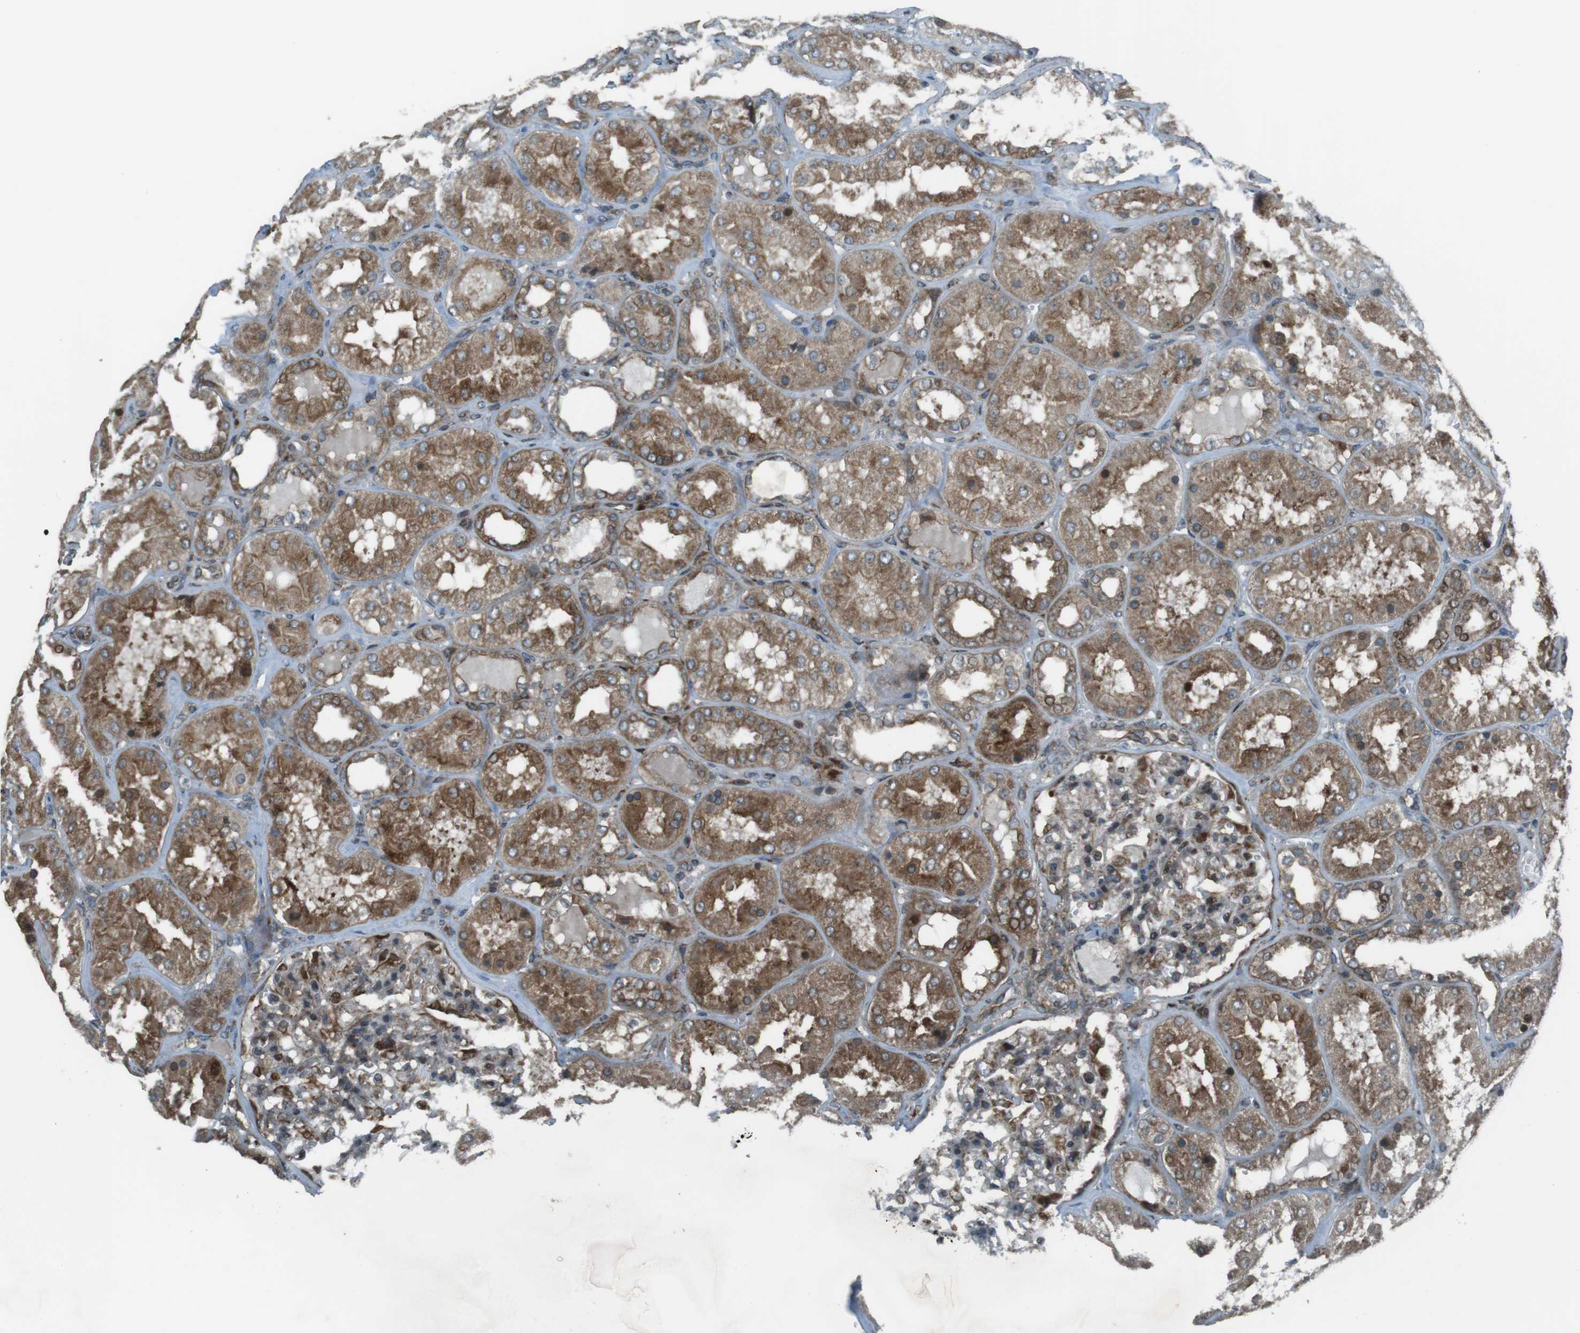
{"staining": {"intensity": "moderate", "quantity": "25%-75%", "location": "cytoplasmic/membranous"}, "tissue": "kidney", "cell_type": "Cells in glomeruli", "image_type": "normal", "snomed": [{"axis": "morphology", "description": "Normal tissue, NOS"}, {"axis": "topography", "description": "Kidney"}], "caption": "Kidney stained for a protein reveals moderate cytoplasmic/membranous positivity in cells in glomeruli. Using DAB (3,3'-diaminobenzidine) (brown) and hematoxylin (blue) stains, captured at high magnification using brightfield microscopy.", "gene": "ZNF330", "patient": {"sex": "female", "age": 56}}